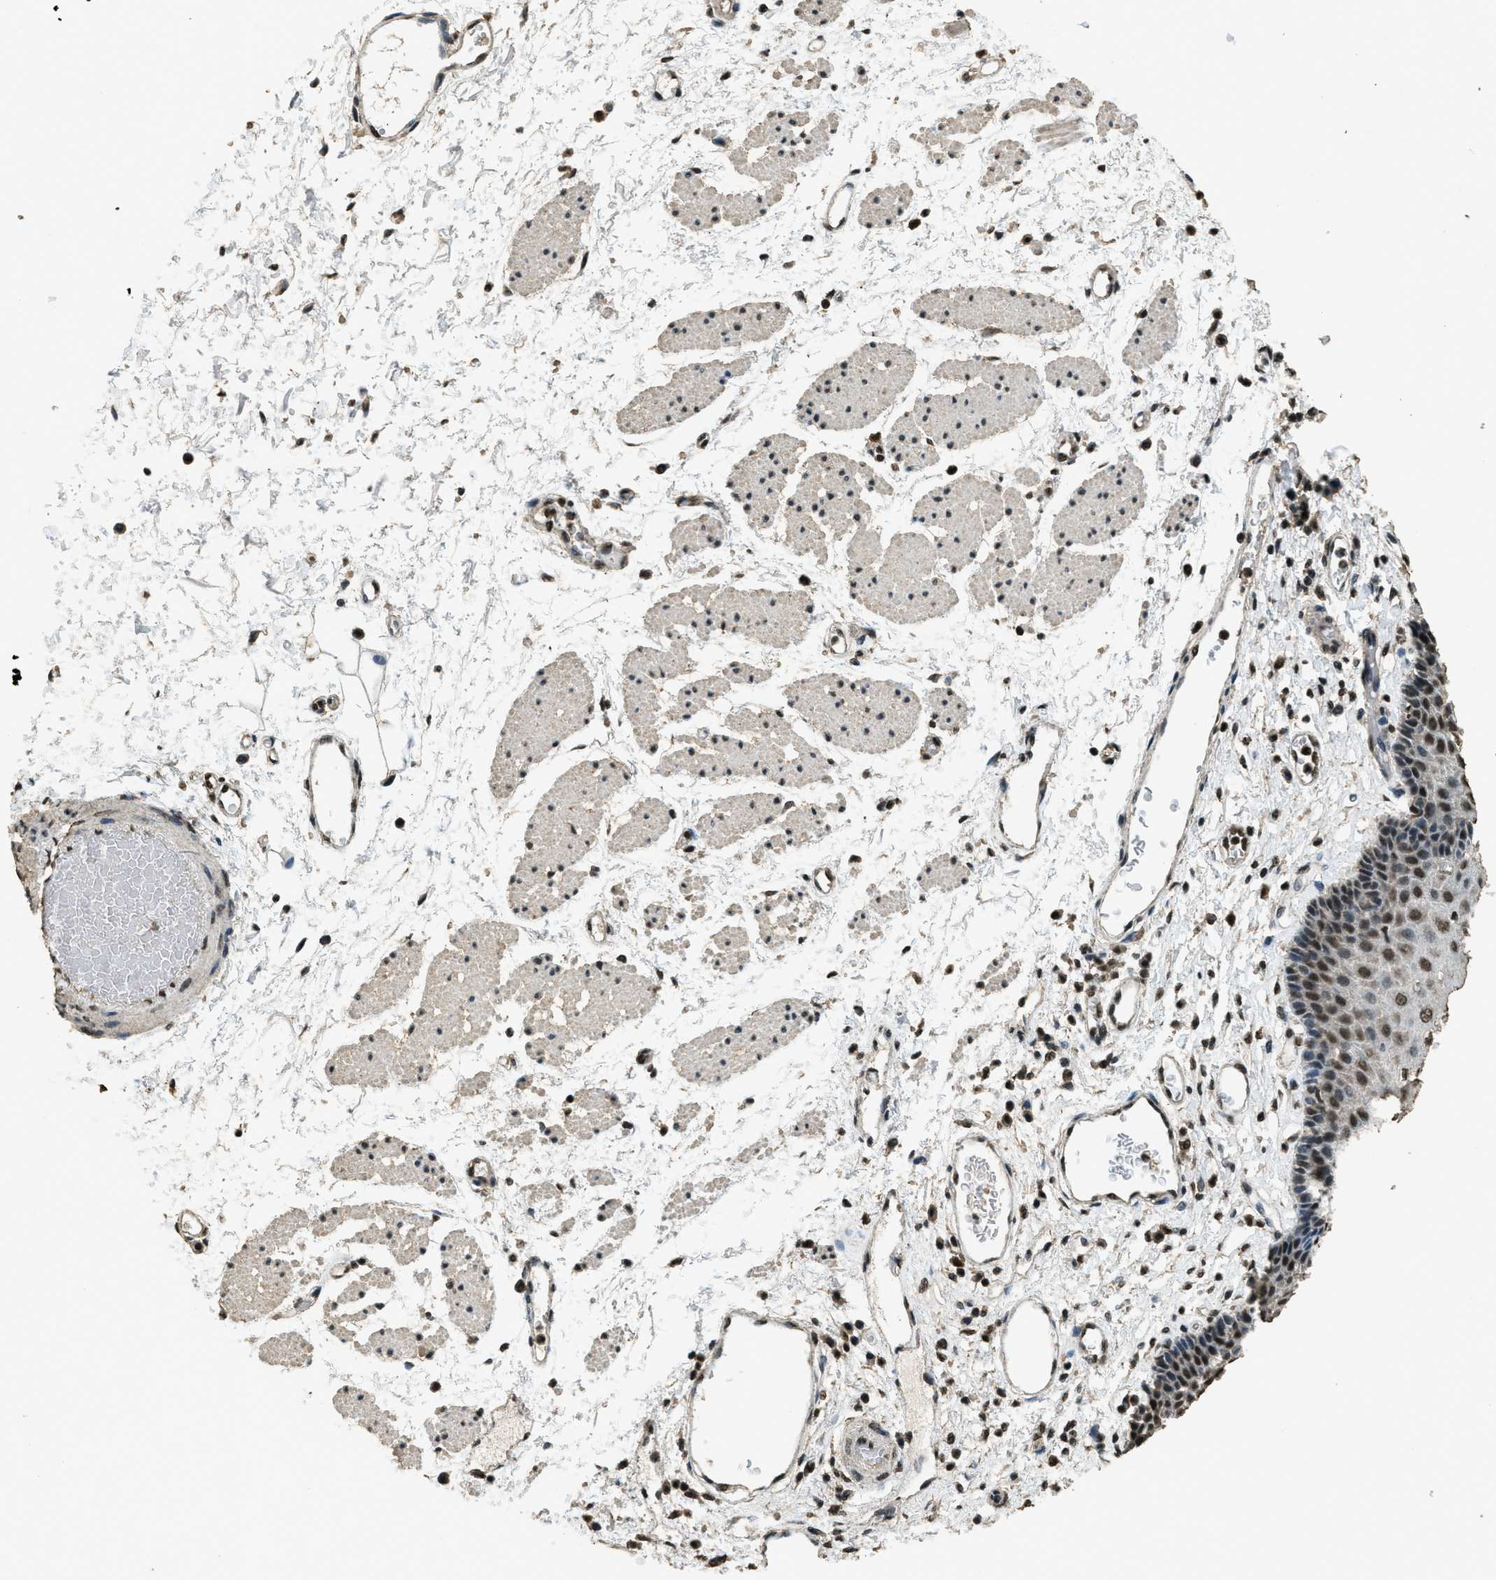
{"staining": {"intensity": "strong", "quantity": ">75%", "location": "nuclear"}, "tissue": "esophagus", "cell_type": "Squamous epithelial cells", "image_type": "normal", "snomed": [{"axis": "morphology", "description": "Normal tissue, NOS"}, {"axis": "topography", "description": "Esophagus"}], "caption": "The immunohistochemical stain highlights strong nuclear positivity in squamous epithelial cells of benign esophagus. The staining was performed using DAB, with brown indicating positive protein expression. Nuclei are stained blue with hematoxylin.", "gene": "MYB", "patient": {"sex": "male", "age": 54}}